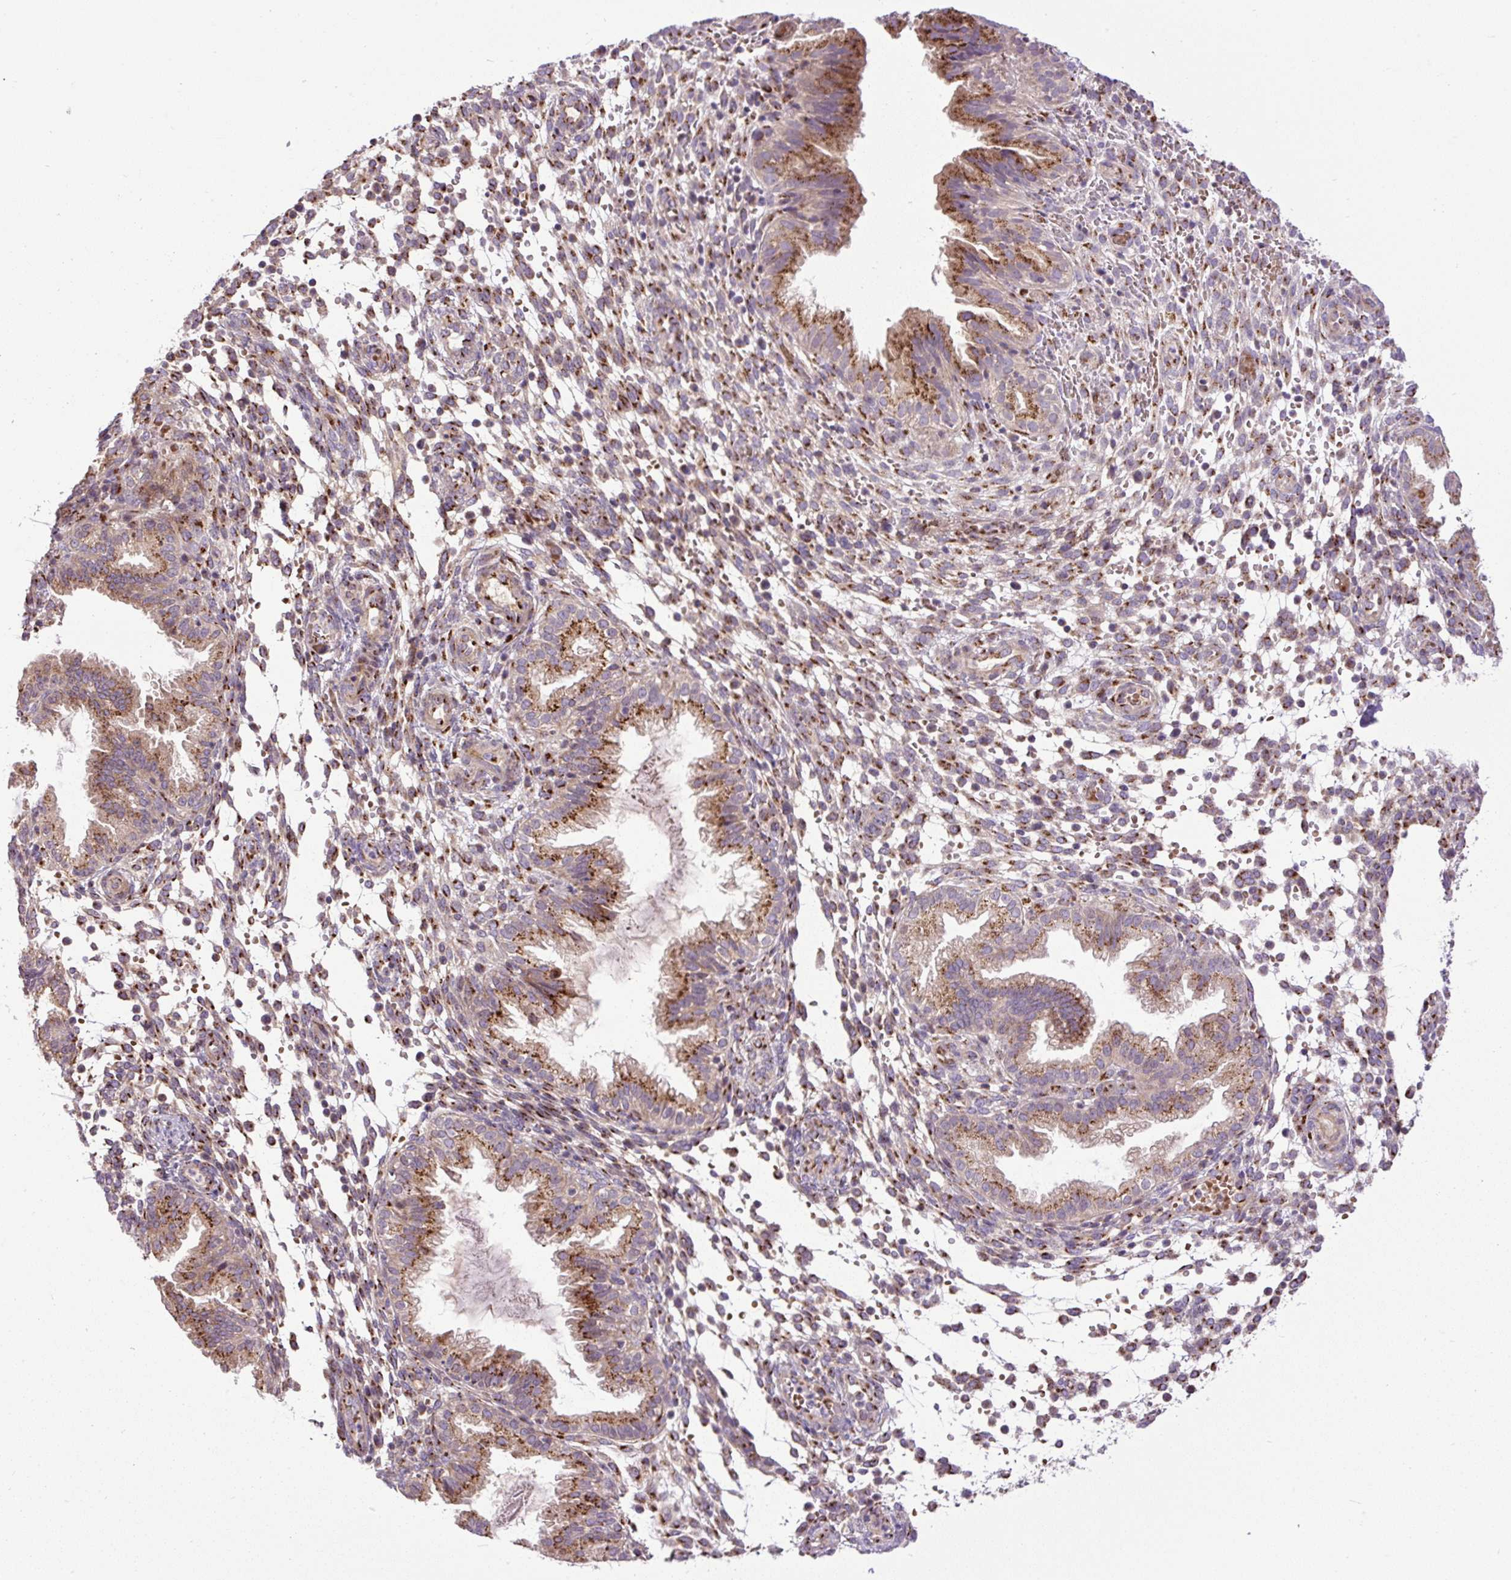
{"staining": {"intensity": "strong", "quantity": "<25%", "location": "cytoplasmic/membranous"}, "tissue": "endometrium", "cell_type": "Cells in endometrial stroma", "image_type": "normal", "snomed": [{"axis": "morphology", "description": "Normal tissue, NOS"}, {"axis": "topography", "description": "Endometrium"}], "caption": "Normal endometrium was stained to show a protein in brown. There is medium levels of strong cytoplasmic/membranous expression in about <25% of cells in endometrial stroma. (DAB IHC with brightfield microscopy, high magnification).", "gene": "MSMP", "patient": {"sex": "female", "age": 33}}